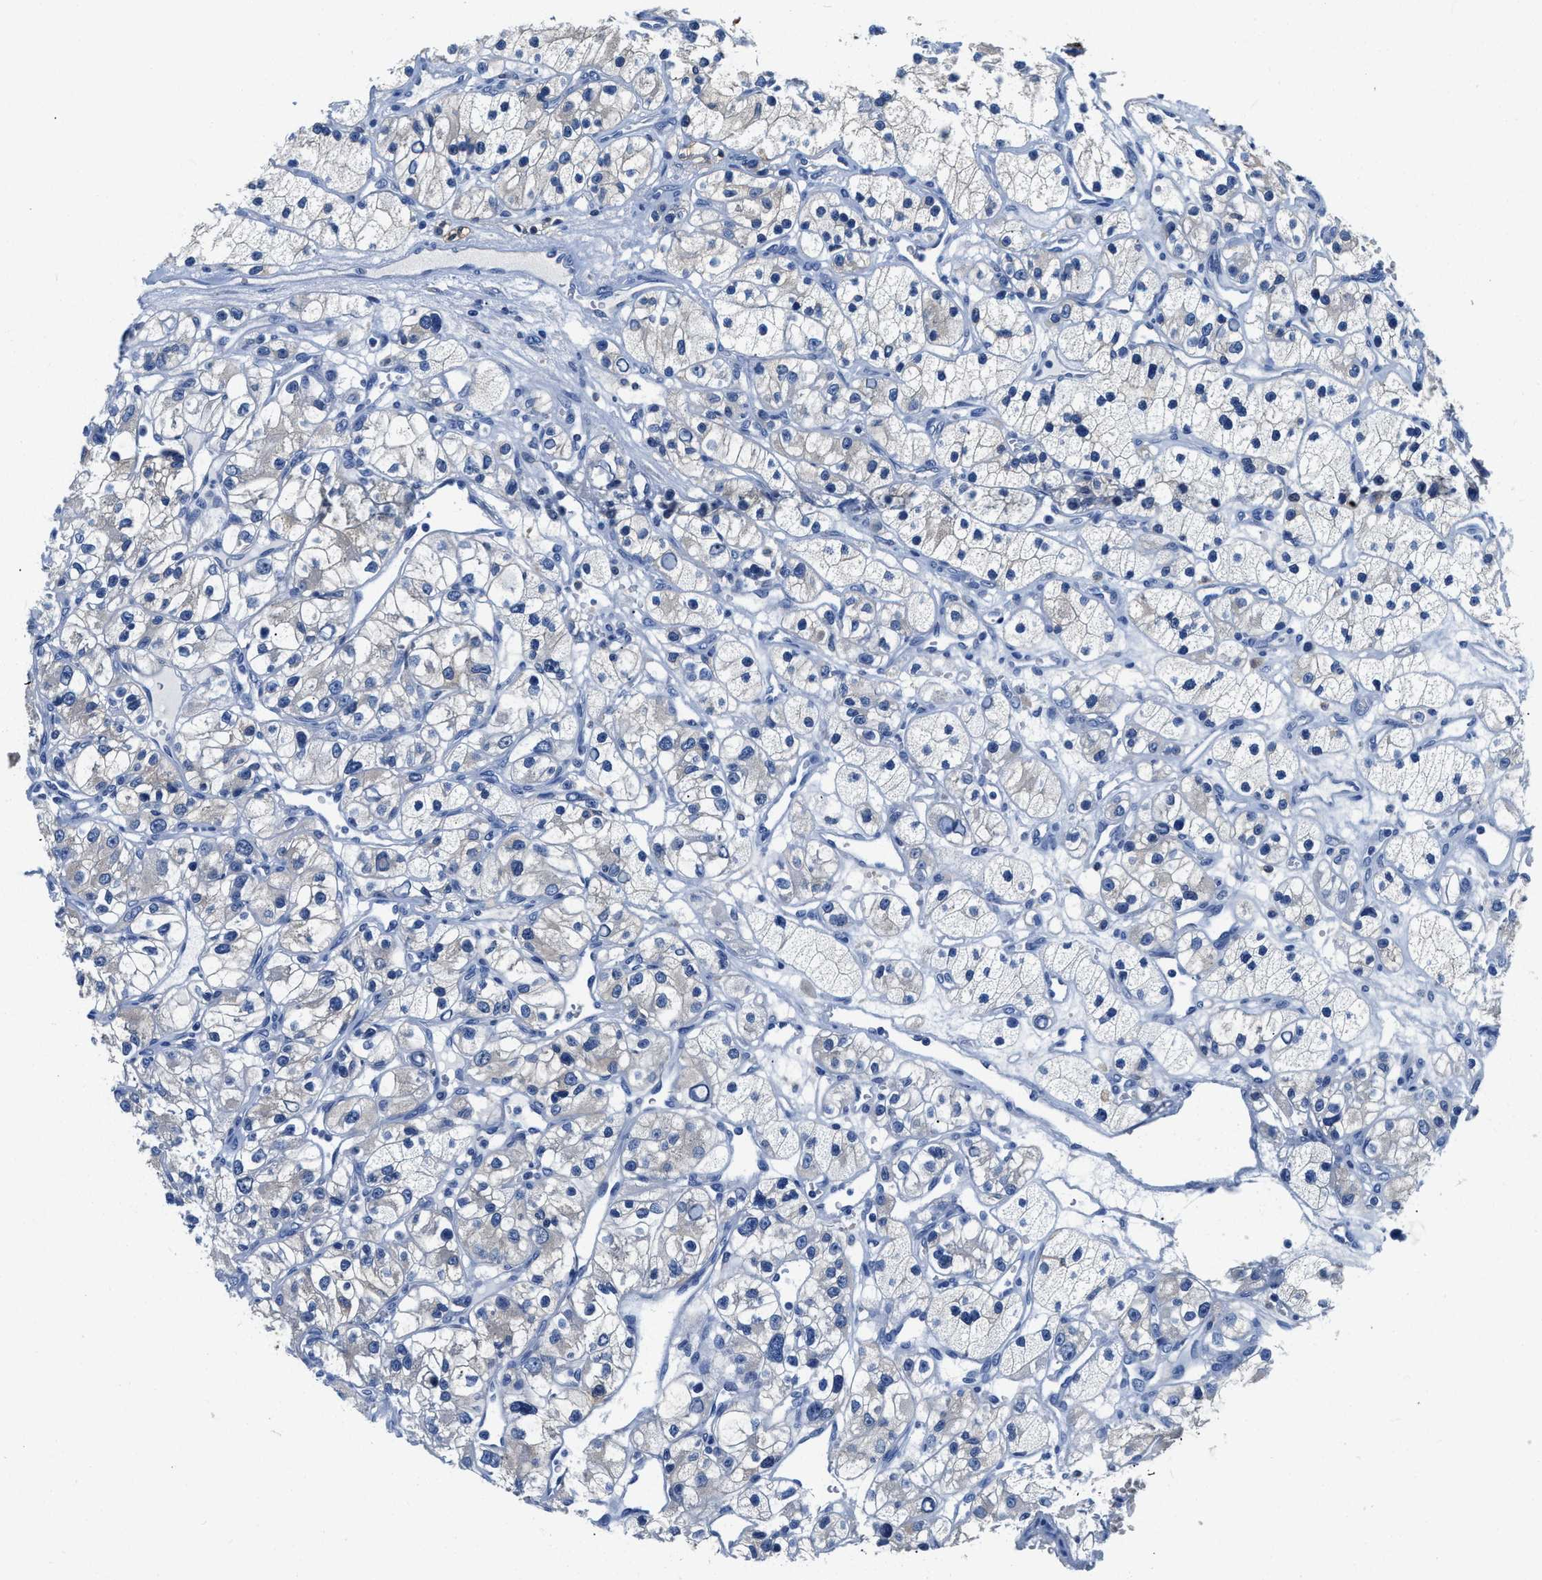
{"staining": {"intensity": "negative", "quantity": "none", "location": "none"}, "tissue": "renal cancer", "cell_type": "Tumor cells", "image_type": "cancer", "snomed": [{"axis": "morphology", "description": "Adenocarcinoma, NOS"}, {"axis": "topography", "description": "Kidney"}], "caption": "IHC photomicrograph of neoplastic tissue: renal adenocarcinoma stained with DAB (3,3'-diaminobenzidine) displays no significant protein expression in tumor cells. (DAB IHC, high magnification).", "gene": "ZDHHC13", "patient": {"sex": "female", "age": 57}}